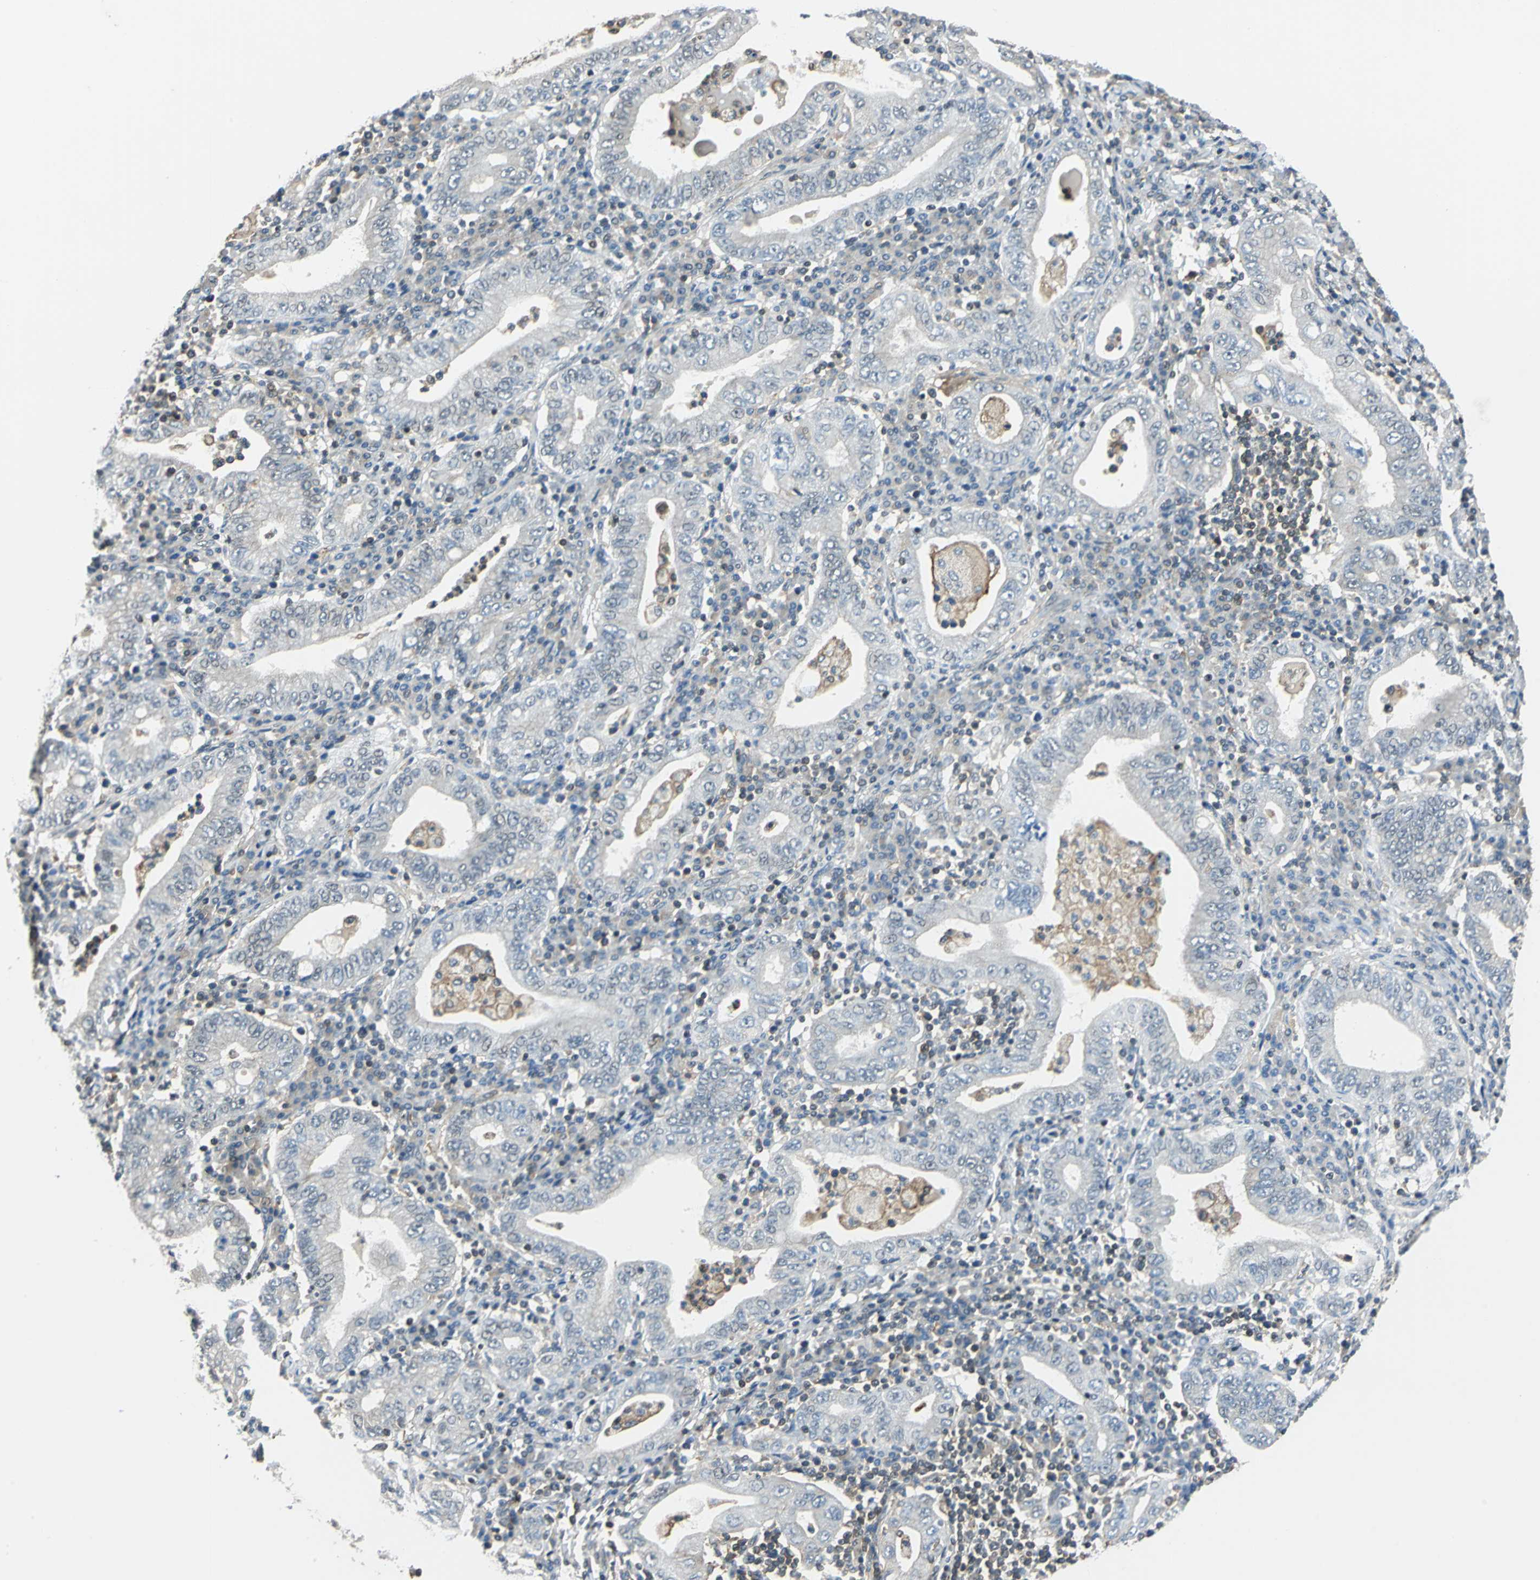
{"staining": {"intensity": "negative", "quantity": "none", "location": "none"}, "tissue": "stomach cancer", "cell_type": "Tumor cells", "image_type": "cancer", "snomed": [{"axis": "morphology", "description": "Normal tissue, NOS"}, {"axis": "morphology", "description": "Adenocarcinoma, NOS"}, {"axis": "topography", "description": "Esophagus"}, {"axis": "topography", "description": "Stomach, upper"}, {"axis": "topography", "description": "Peripheral nerve tissue"}], "caption": "Adenocarcinoma (stomach) was stained to show a protein in brown. There is no significant staining in tumor cells. (DAB immunohistochemistry (IHC) visualized using brightfield microscopy, high magnification).", "gene": "ARPC3", "patient": {"sex": "male", "age": 62}}